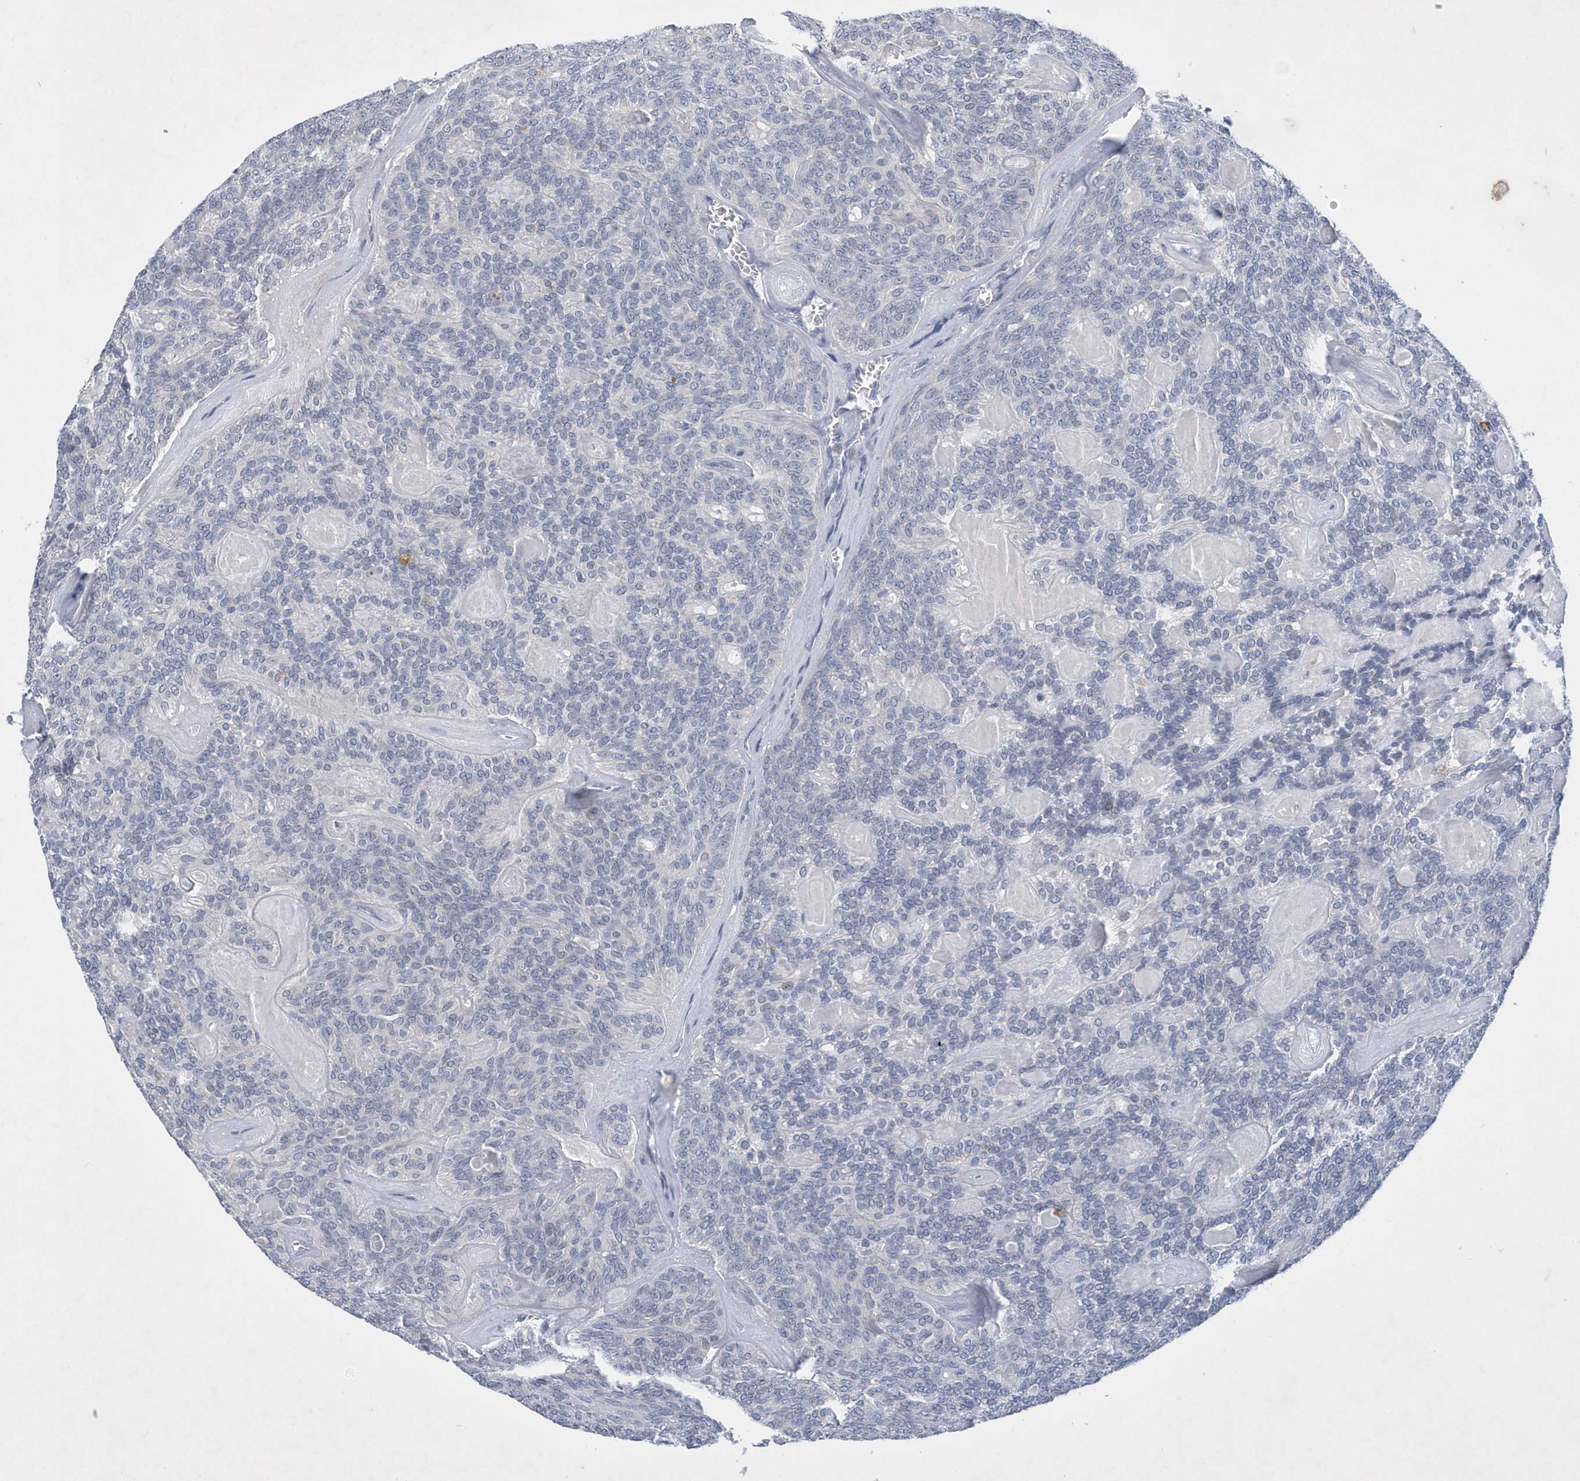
{"staining": {"intensity": "negative", "quantity": "none", "location": "none"}, "tissue": "head and neck cancer", "cell_type": "Tumor cells", "image_type": "cancer", "snomed": [{"axis": "morphology", "description": "Adenocarcinoma, NOS"}, {"axis": "topography", "description": "Head-Neck"}], "caption": "The histopathology image reveals no staining of tumor cells in adenocarcinoma (head and neck).", "gene": "SRGAP3", "patient": {"sex": "male", "age": 66}}